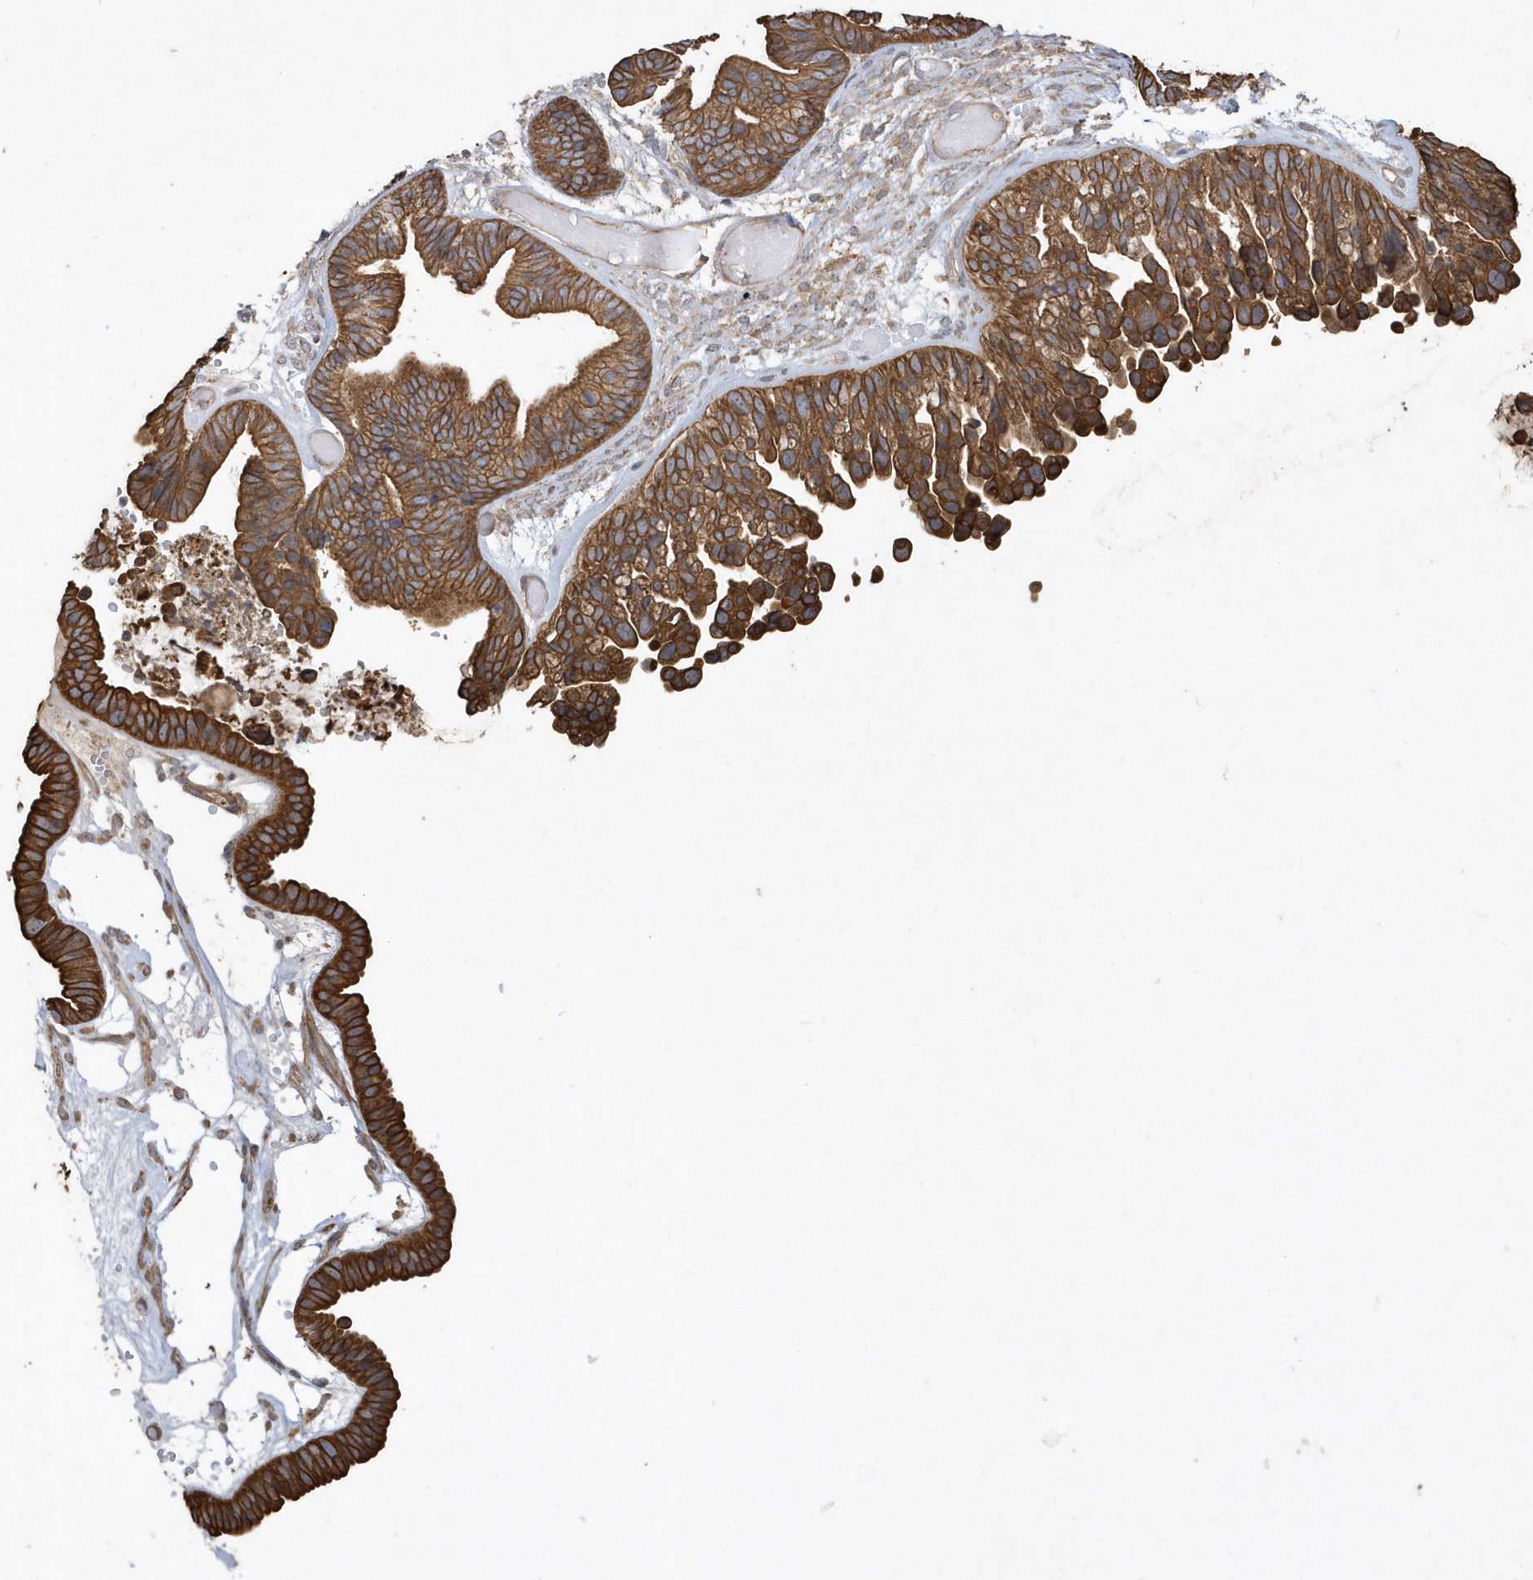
{"staining": {"intensity": "moderate", "quantity": ">75%", "location": "cytoplasmic/membranous"}, "tissue": "ovarian cancer", "cell_type": "Tumor cells", "image_type": "cancer", "snomed": [{"axis": "morphology", "description": "Cystadenocarcinoma, serous, NOS"}, {"axis": "topography", "description": "Ovary"}], "caption": "Protein staining displays moderate cytoplasmic/membranous staining in about >75% of tumor cells in serous cystadenocarcinoma (ovarian).", "gene": "SENP8", "patient": {"sex": "female", "age": 56}}